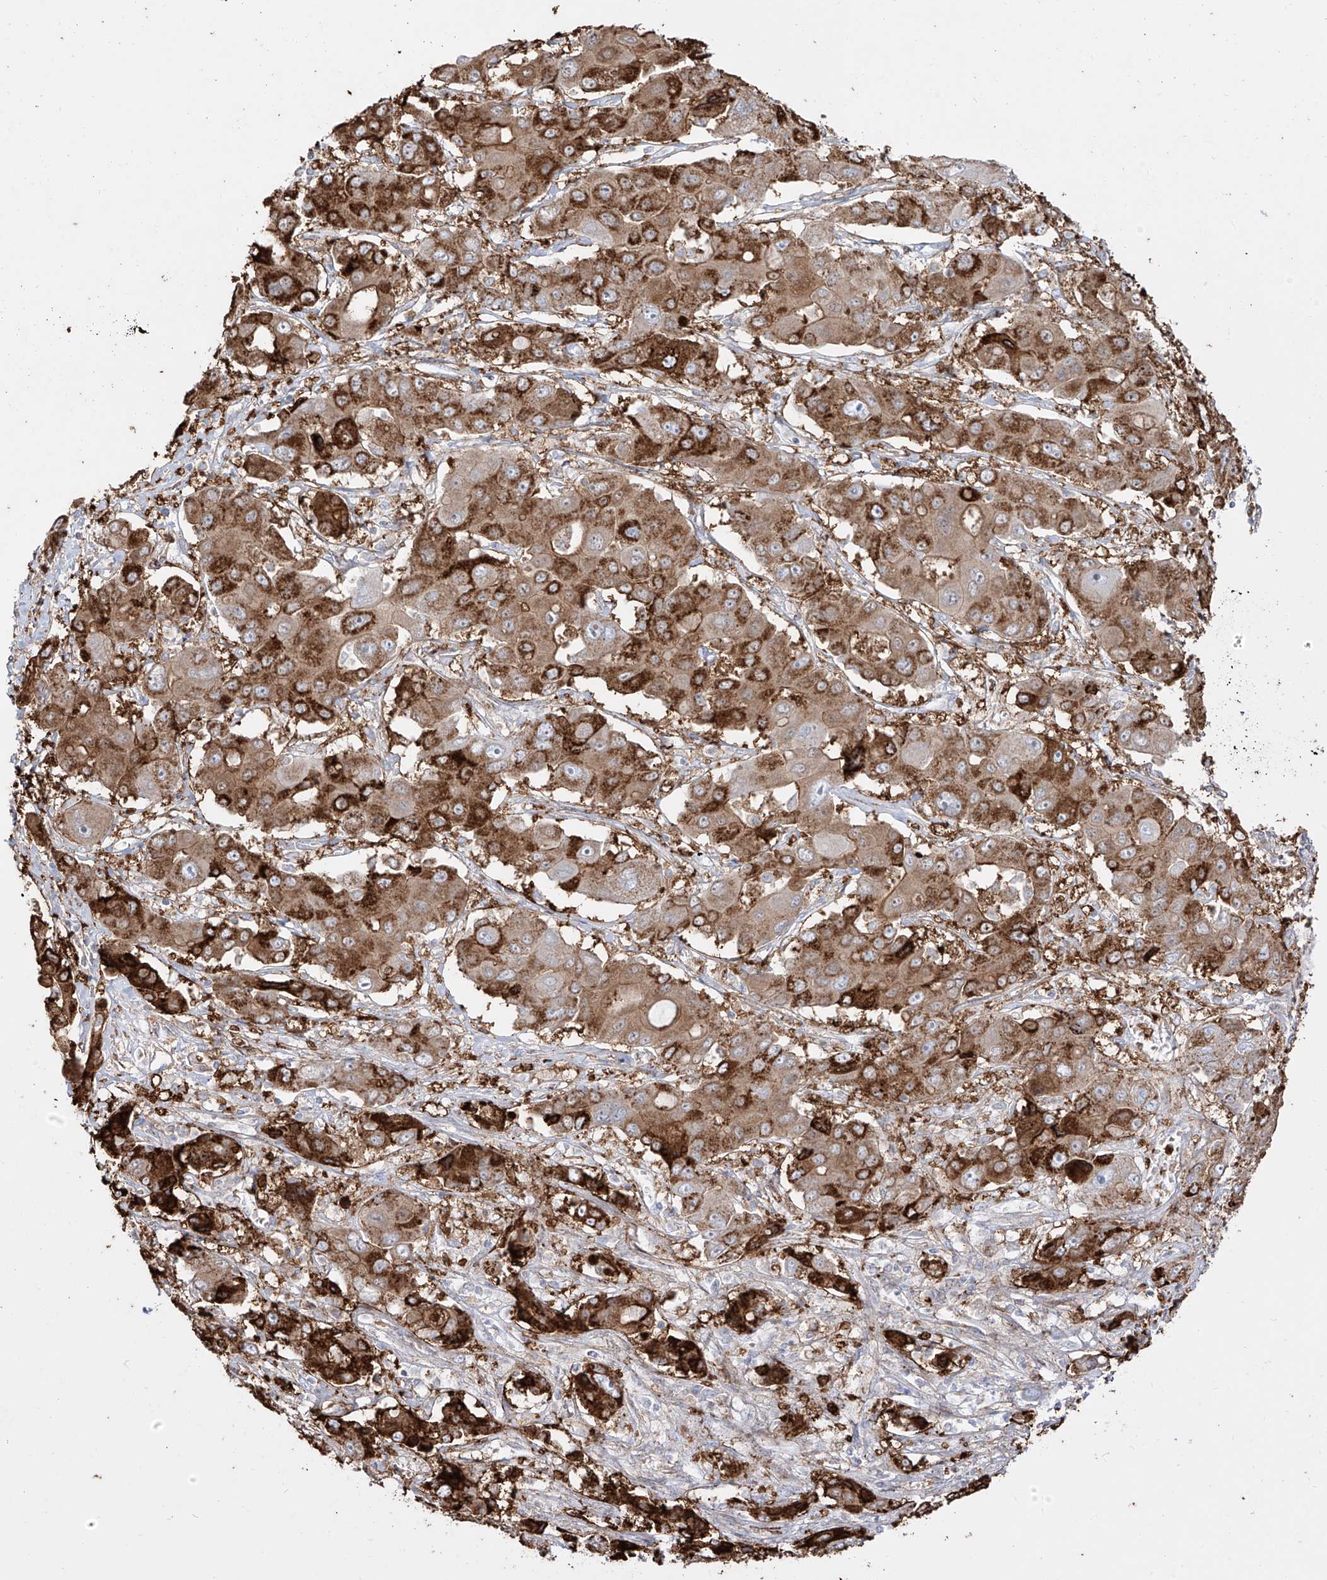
{"staining": {"intensity": "strong", "quantity": "25%-75%", "location": "cytoplasmic/membranous"}, "tissue": "liver cancer", "cell_type": "Tumor cells", "image_type": "cancer", "snomed": [{"axis": "morphology", "description": "Cholangiocarcinoma"}, {"axis": "topography", "description": "Liver"}], "caption": "A high amount of strong cytoplasmic/membranous expression is seen in about 25%-75% of tumor cells in liver cancer tissue.", "gene": "ZGRF1", "patient": {"sex": "male", "age": 67}}